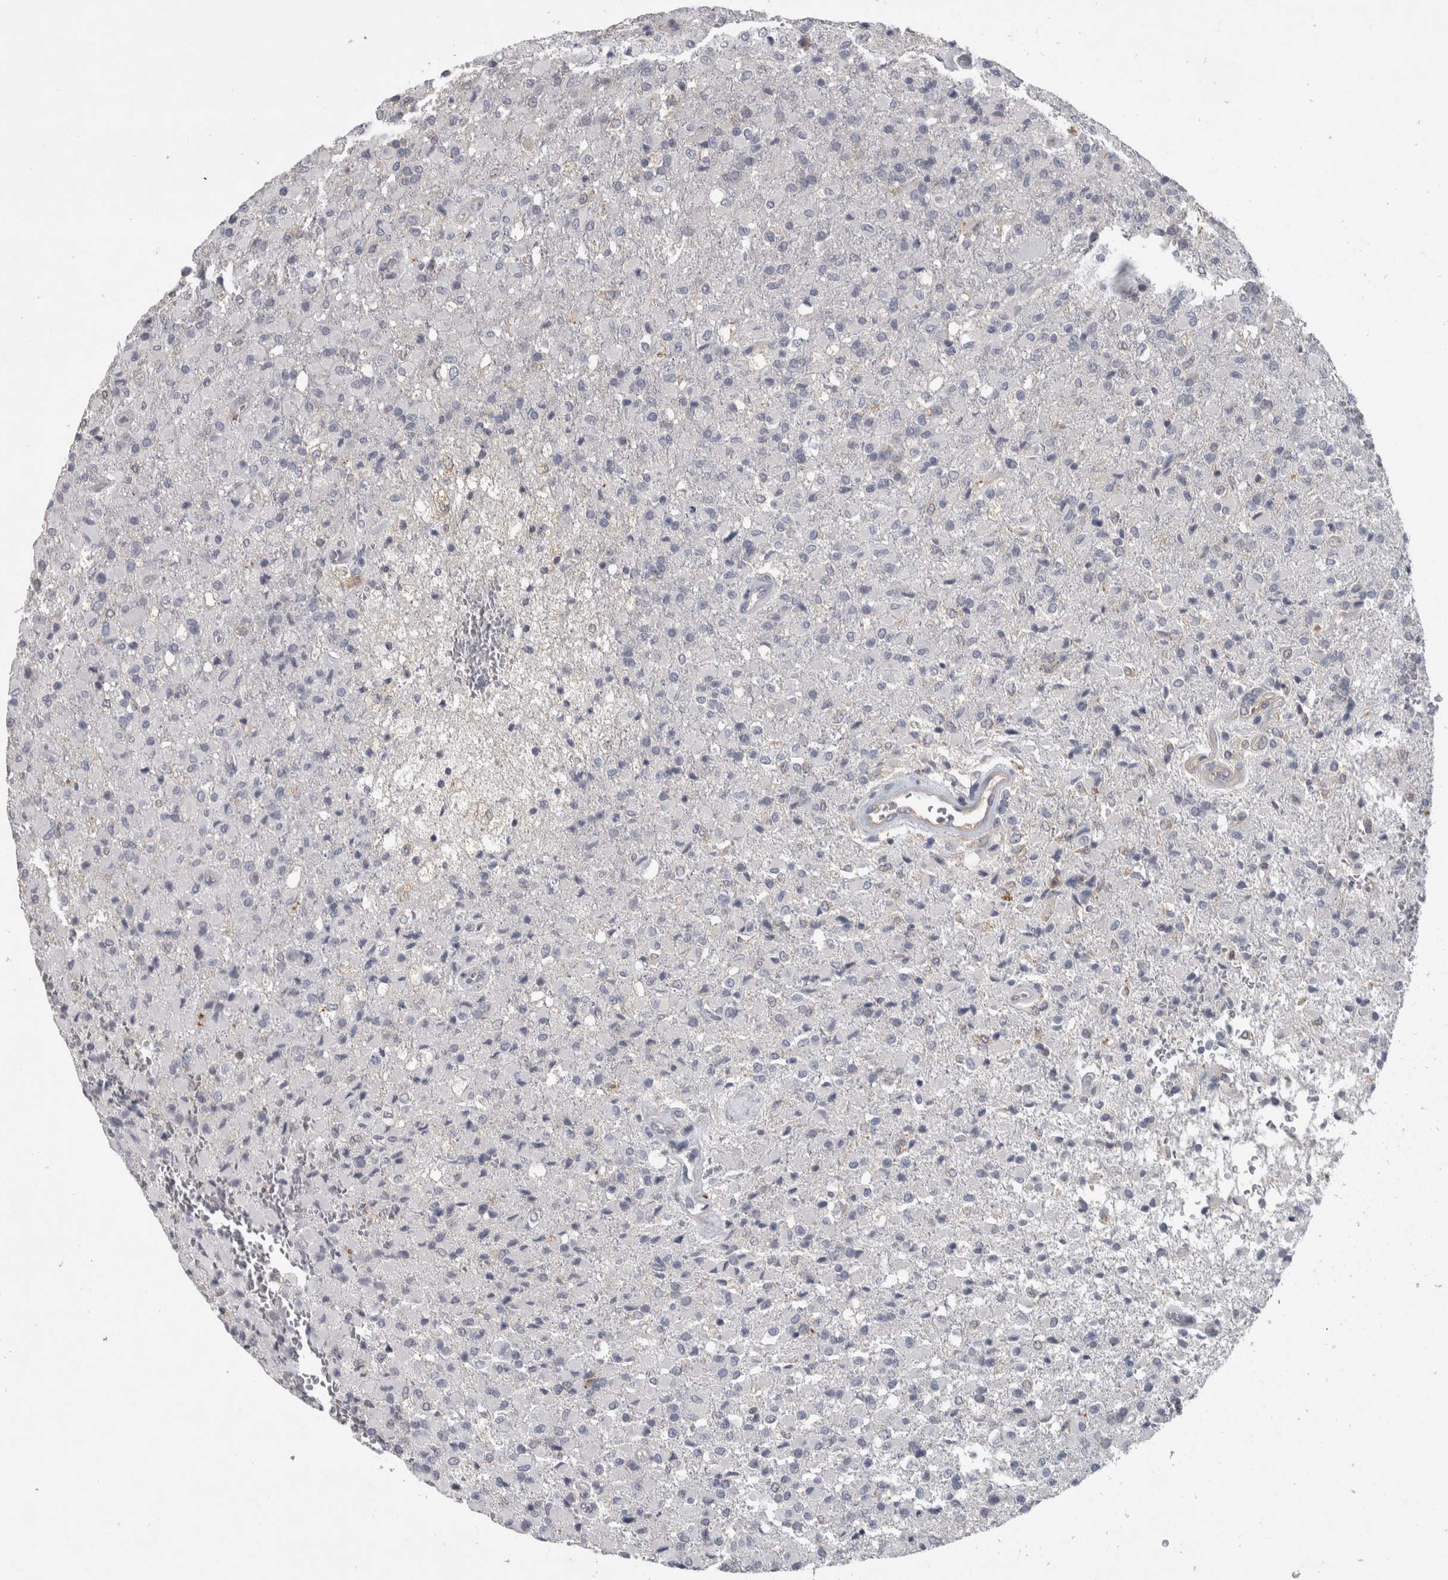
{"staining": {"intensity": "negative", "quantity": "none", "location": "none"}, "tissue": "glioma", "cell_type": "Tumor cells", "image_type": "cancer", "snomed": [{"axis": "morphology", "description": "Glioma, malignant, High grade"}, {"axis": "topography", "description": "Brain"}], "caption": "Malignant high-grade glioma stained for a protein using IHC demonstrates no staining tumor cells.", "gene": "NFKB2", "patient": {"sex": "male", "age": 71}}